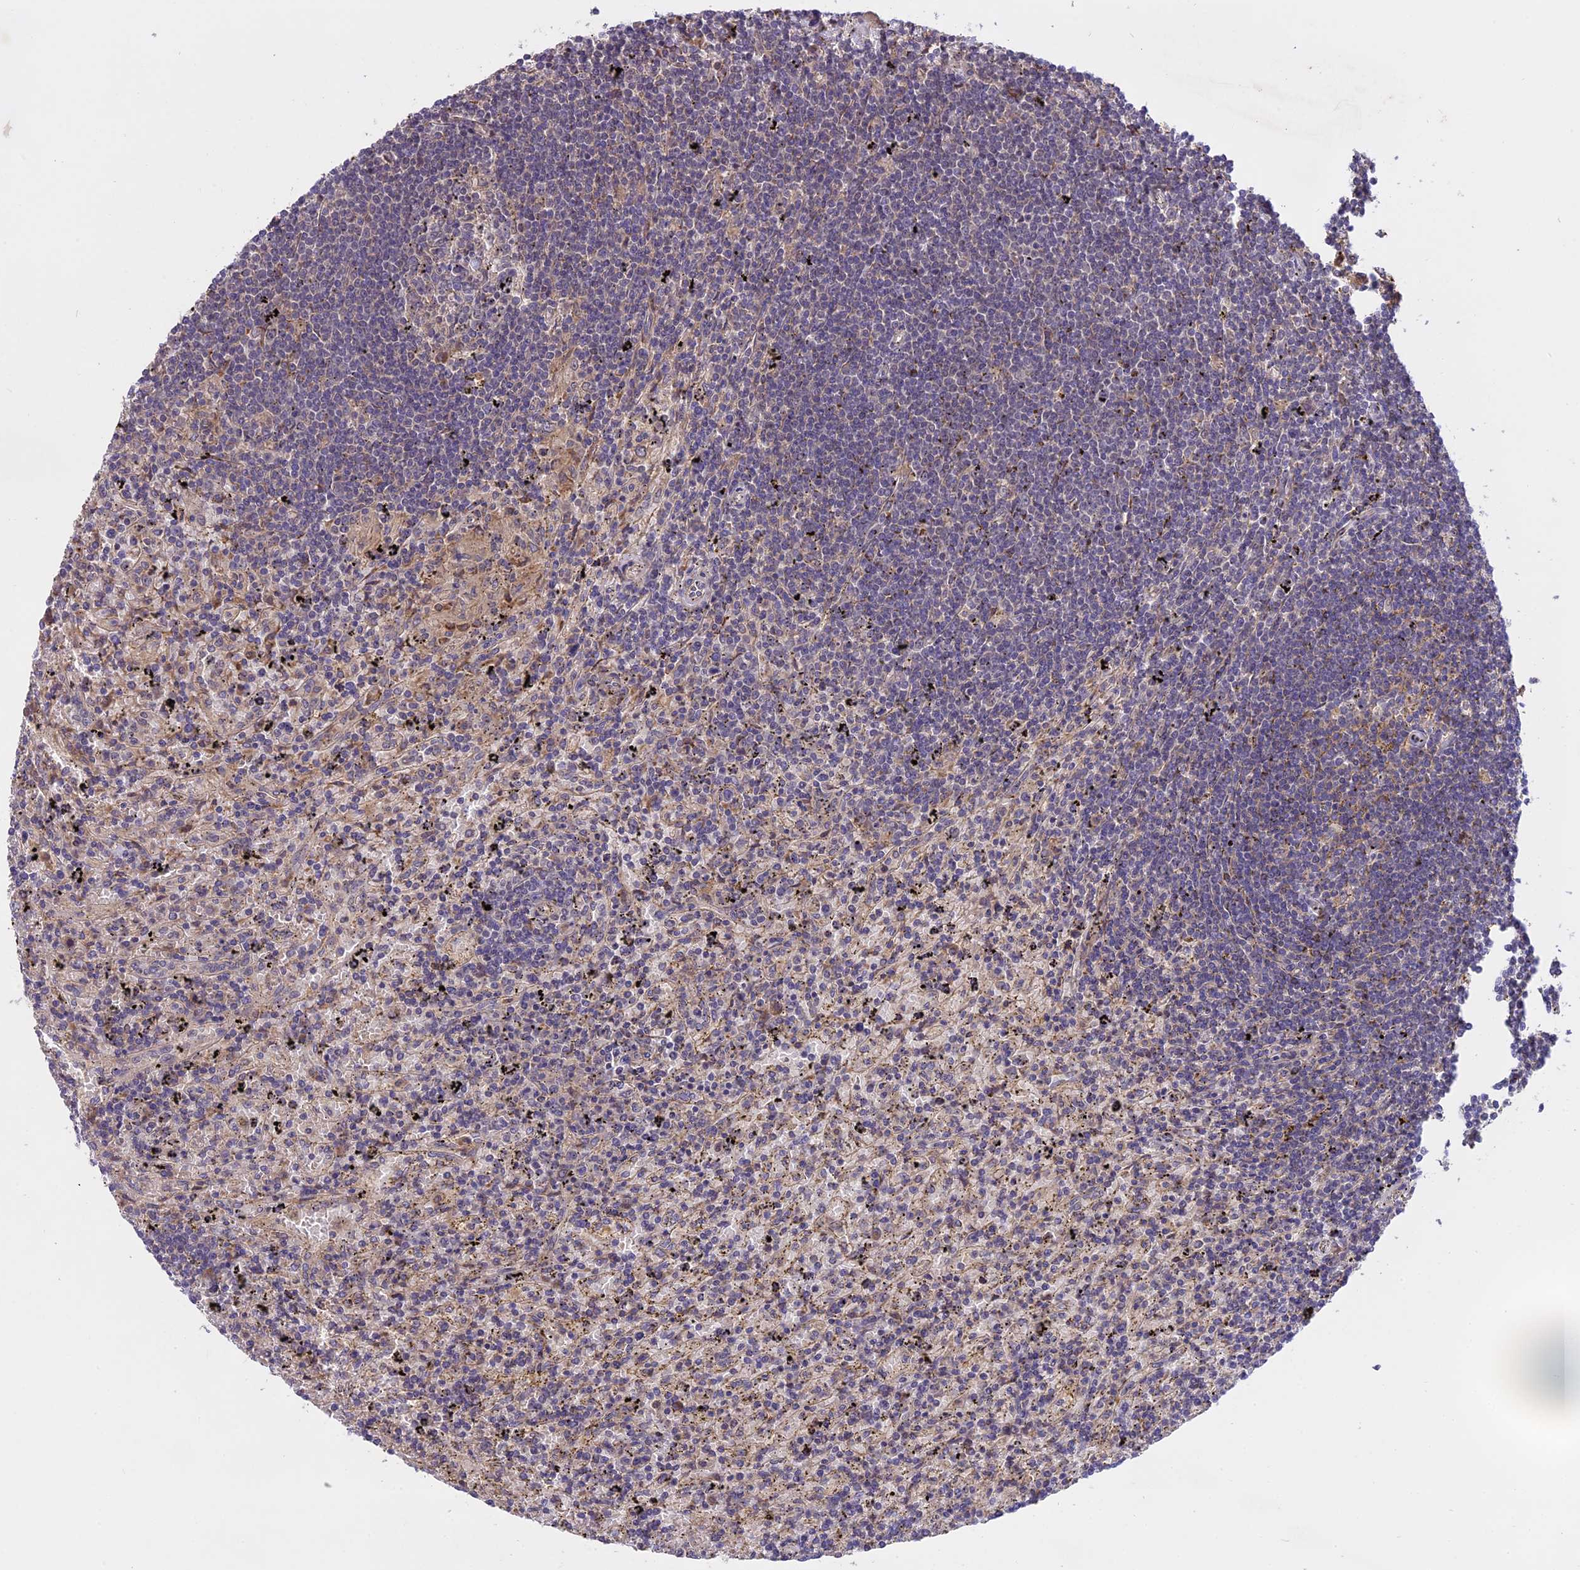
{"staining": {"intensity": "negative", "quantity": "none", "location": "none"}, "tissue": "lymphoma", "cell_type": "Tumor cells", "image_type": "cancer", "snomed": [{"axis": "morphology", "description": "Malignant lymphoma, non-Hodgkin's type, Low grade"}, {"axis": "topography", "description": "Spleen"}], "caption": "Immunohistochemical staining of lymphoma reveals no significant positivity in tumor cells.", "gene": "MEMO1", "patient": {"sex": "male", "age": 76}}